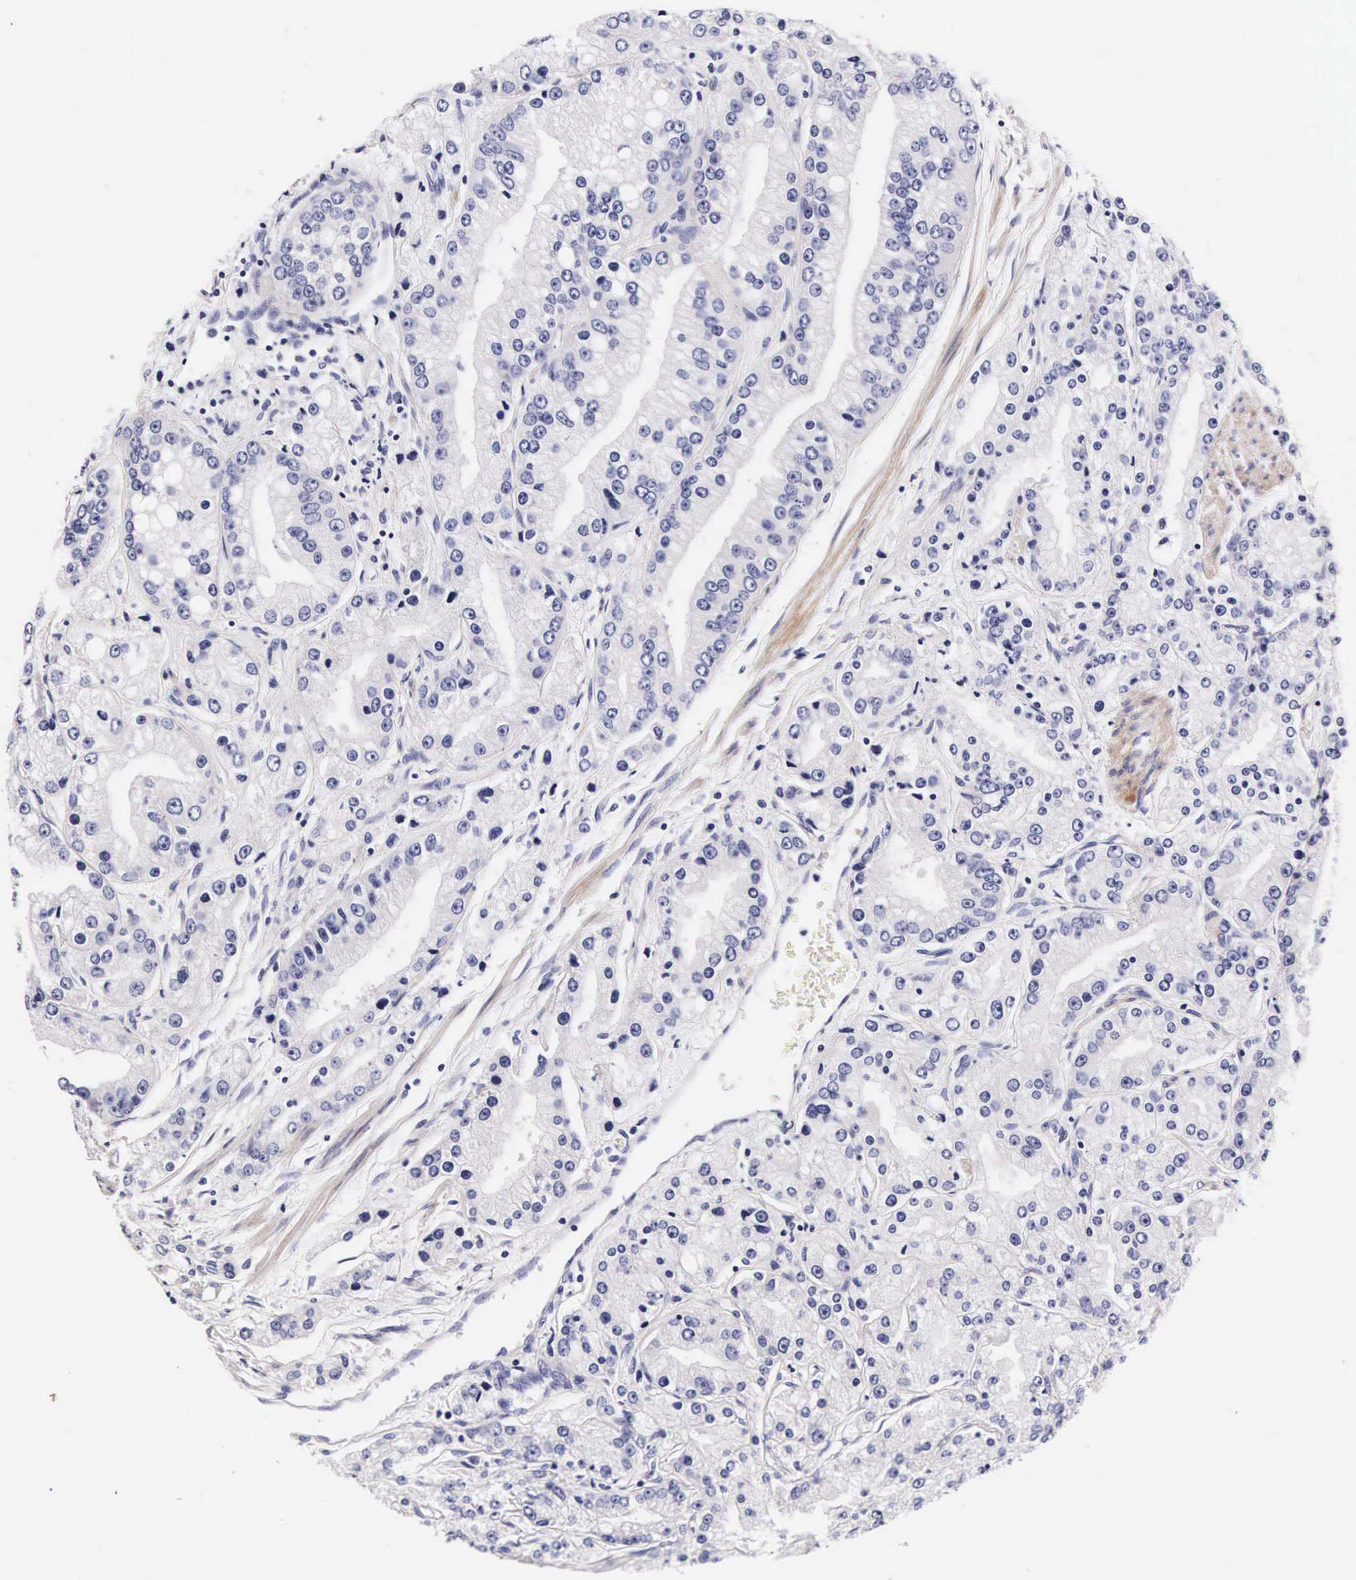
{"staining": {"intensity": "negative", "quantity": "none", "location": "none"}, "tissue": "prostate cancer", "cell_type": "Tumor cells", "image_type": "cancer", "snomed": [{"axis": "morphology", "description": "Adenocarcinoma, Medium grade"}, {"axis": "topography", "description": "Prostate"}], "caption": "Image shows no significant protein expression in tumor cells of prostate adenocarcinoma (medium-grade).", "gene": "UPRT", "patient": {"sex": "male", "age": 72}}